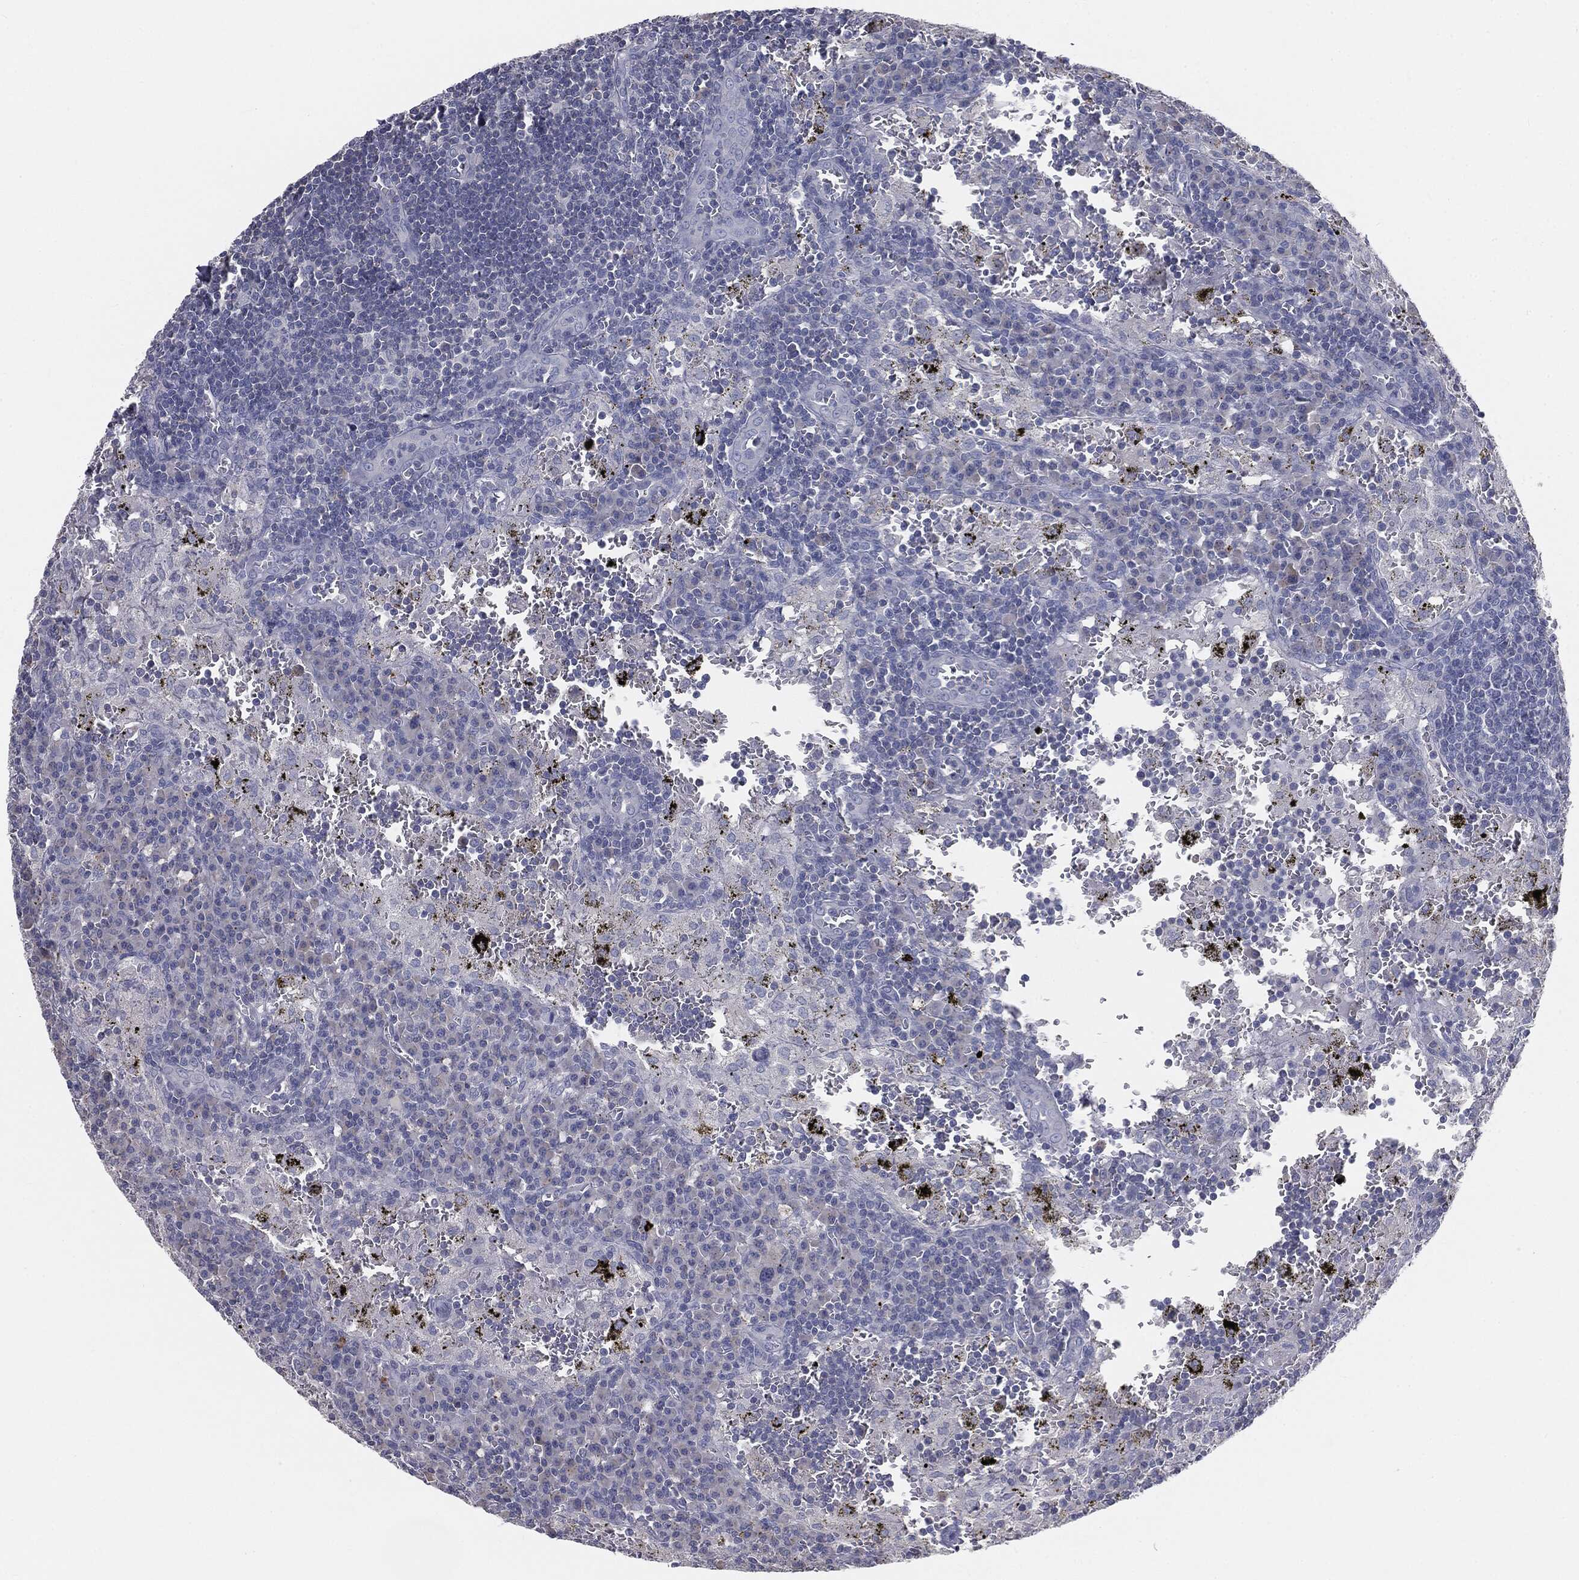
{"staining": {"intensity": "negative", "quantity": "none", "location": "none"}, "tissue": "lymph node", "cell_type": "Germinal center cells", "image_type": "normal", "snomed": [{"axis": "morphology", "description": "Normal tissue, NOS"}, {"axis": "topography", "description": "Lymph node"}], "caption": "Immunohistochemical staining of unremarkable lymph node displays no significant positivity in germinal center cells. Brightfield microscopy of immunohistochemistry stained with DAB (brown) and hematoxylin (blue), captured at high magnification.", "gene": "CAV3", "patient": {"sex": "male", "age": 62}}